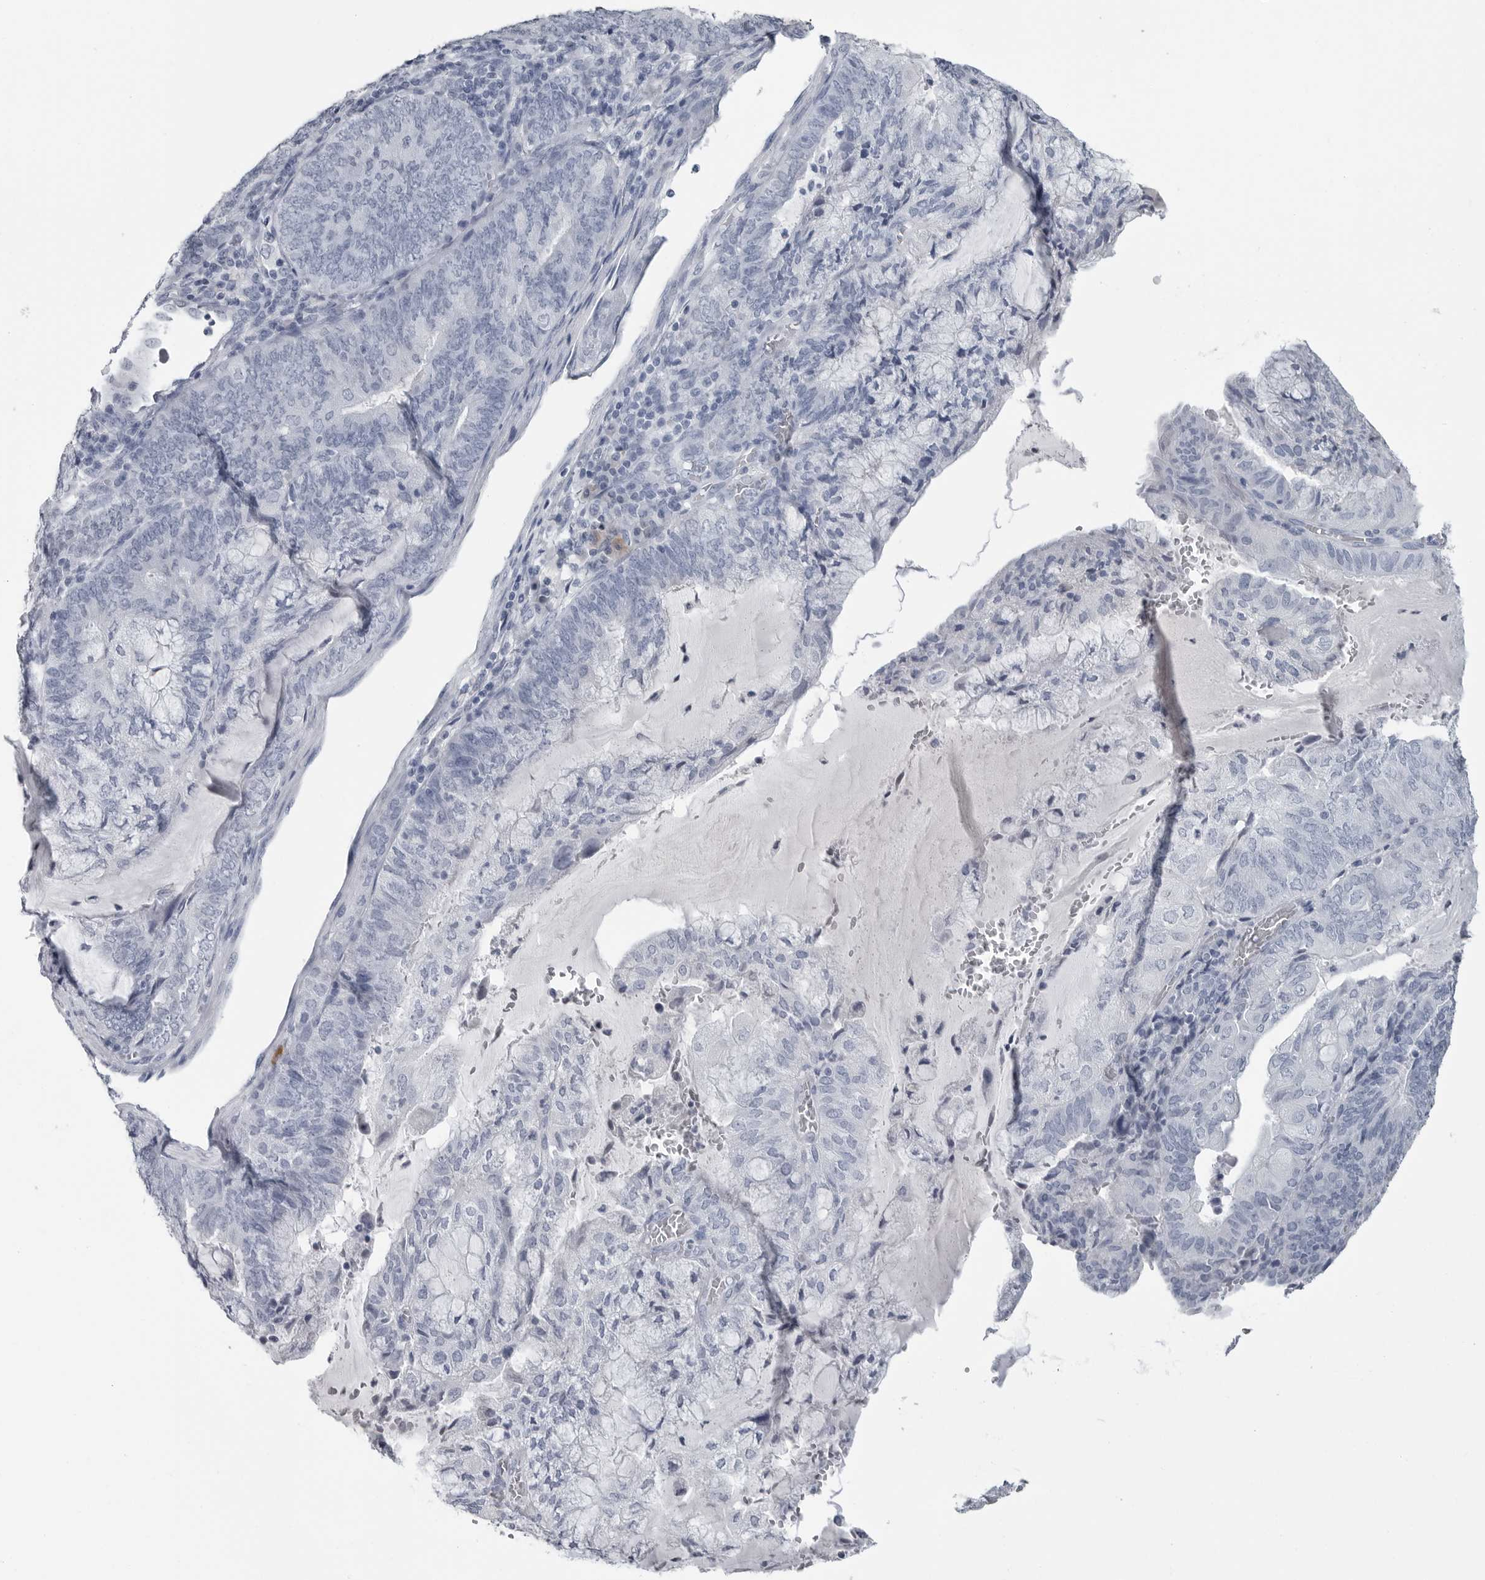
{"staining": {"intensity": "negative", "quantity": "none", "location": "none"}, "tissue": "endometrial cancer", "cell_type": "Tumor cells", "image_type": "cancer", "snomed": [{"axis": "morphology", "description": "Adenocarcinoma, NOS"}, {"axis": "topography", "description": "Endometrium"}], "caption": "Immunohistochemistry (IHC) of endometrial cancer demonstrates no staining in tumor cells. (Brightfield microscopy of DAB immunohistochemistry (IHC) at high magnification).", "gene": "AMPD1", "patient": {"sex": "female", "age": 81}}